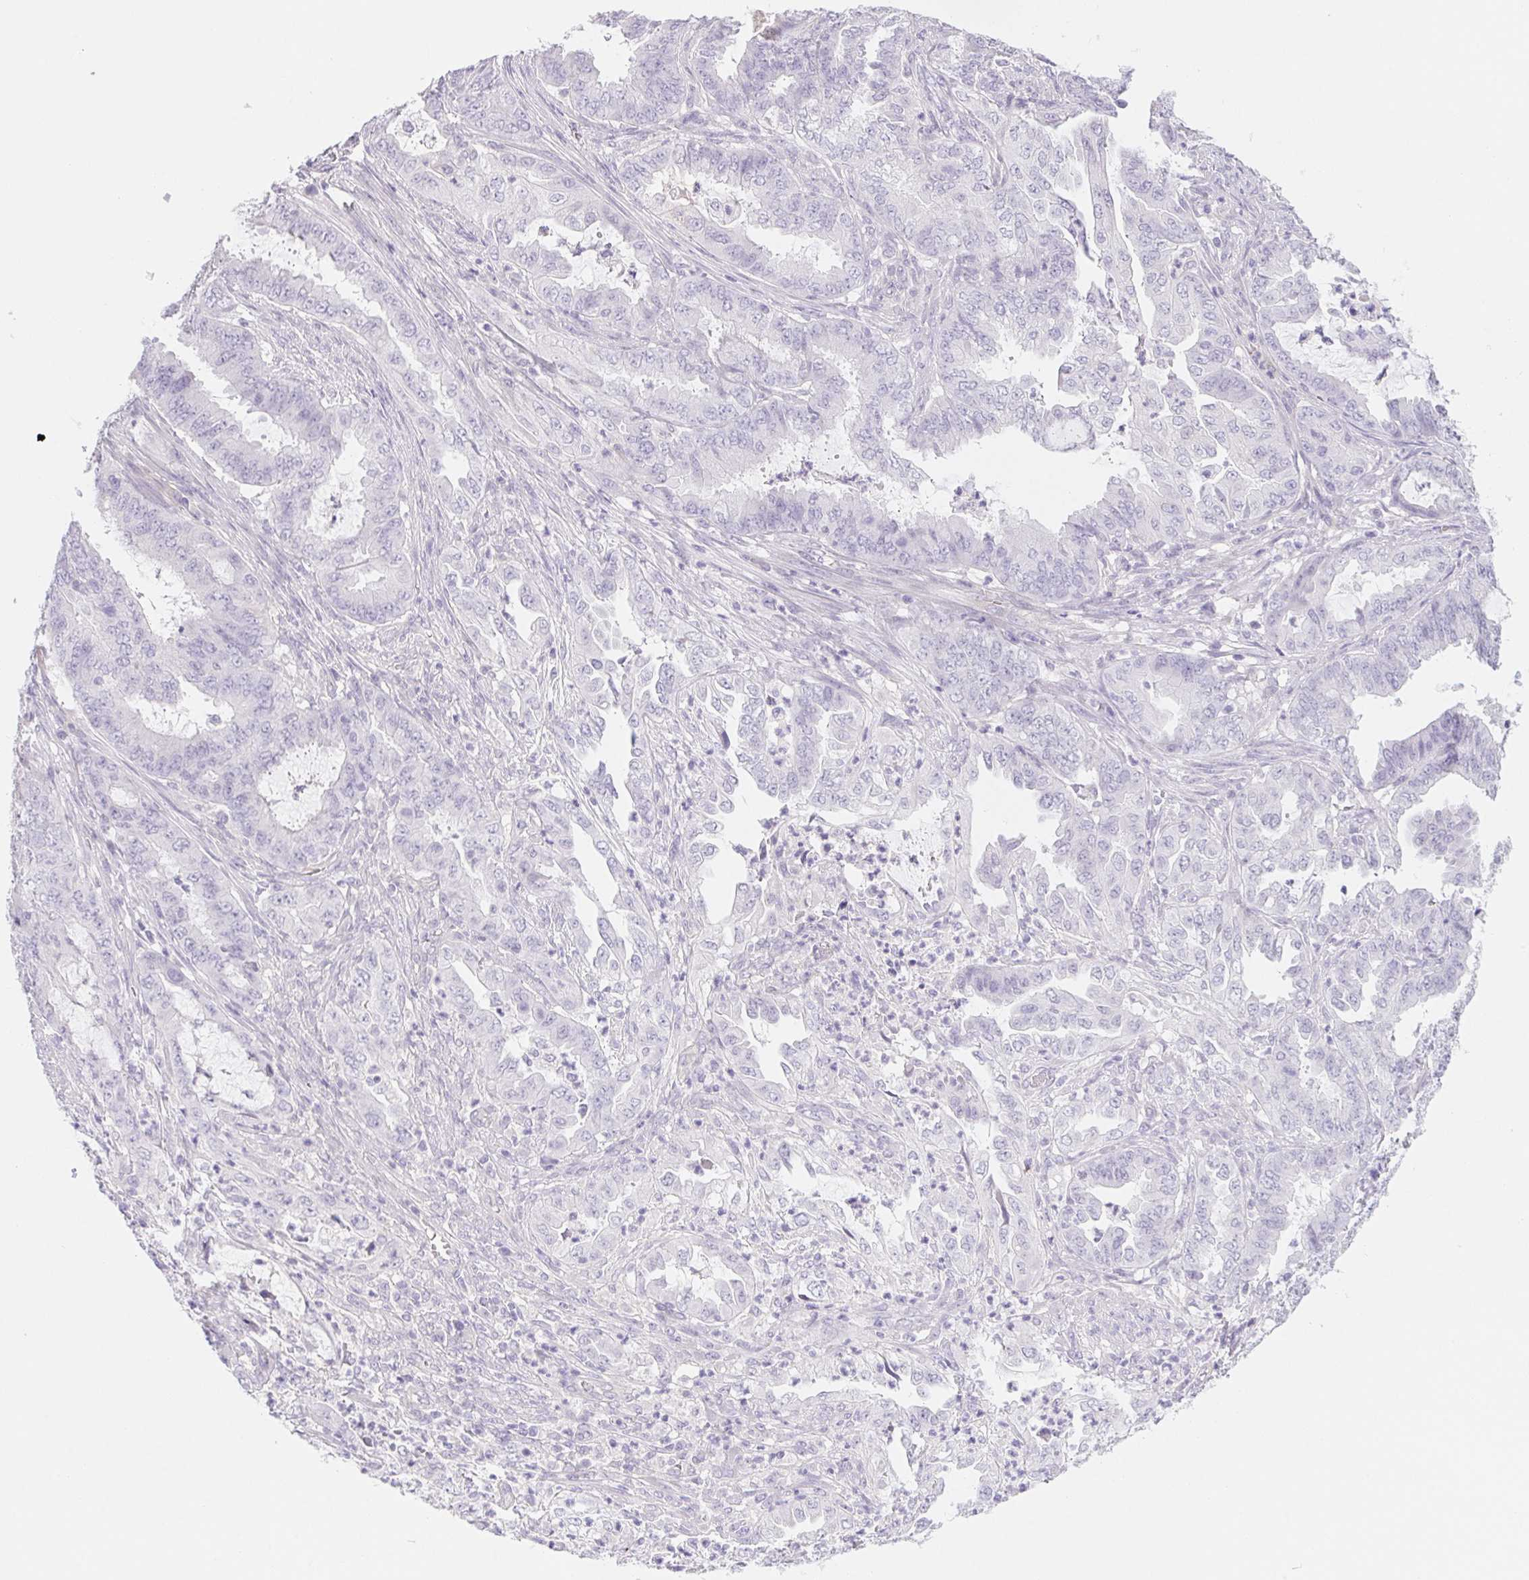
{"staining": {"intensity": "negative", "quantity": "none", "location": "none"}, "tissue": "endometrial cancer", "cell_type": "Tumor cells", "image_type": "cancer", "snomed": [{"axis": "morphology", "description": "Adenocarcinoma, NOS"}, {"axis": "topography", "description": "Endometrium"}], "caption": "Tumor cells are negative for protein expression in human endometrial cancer.", "gene": "CTNND2", "patient": {"sex": "female", "age": 51}}